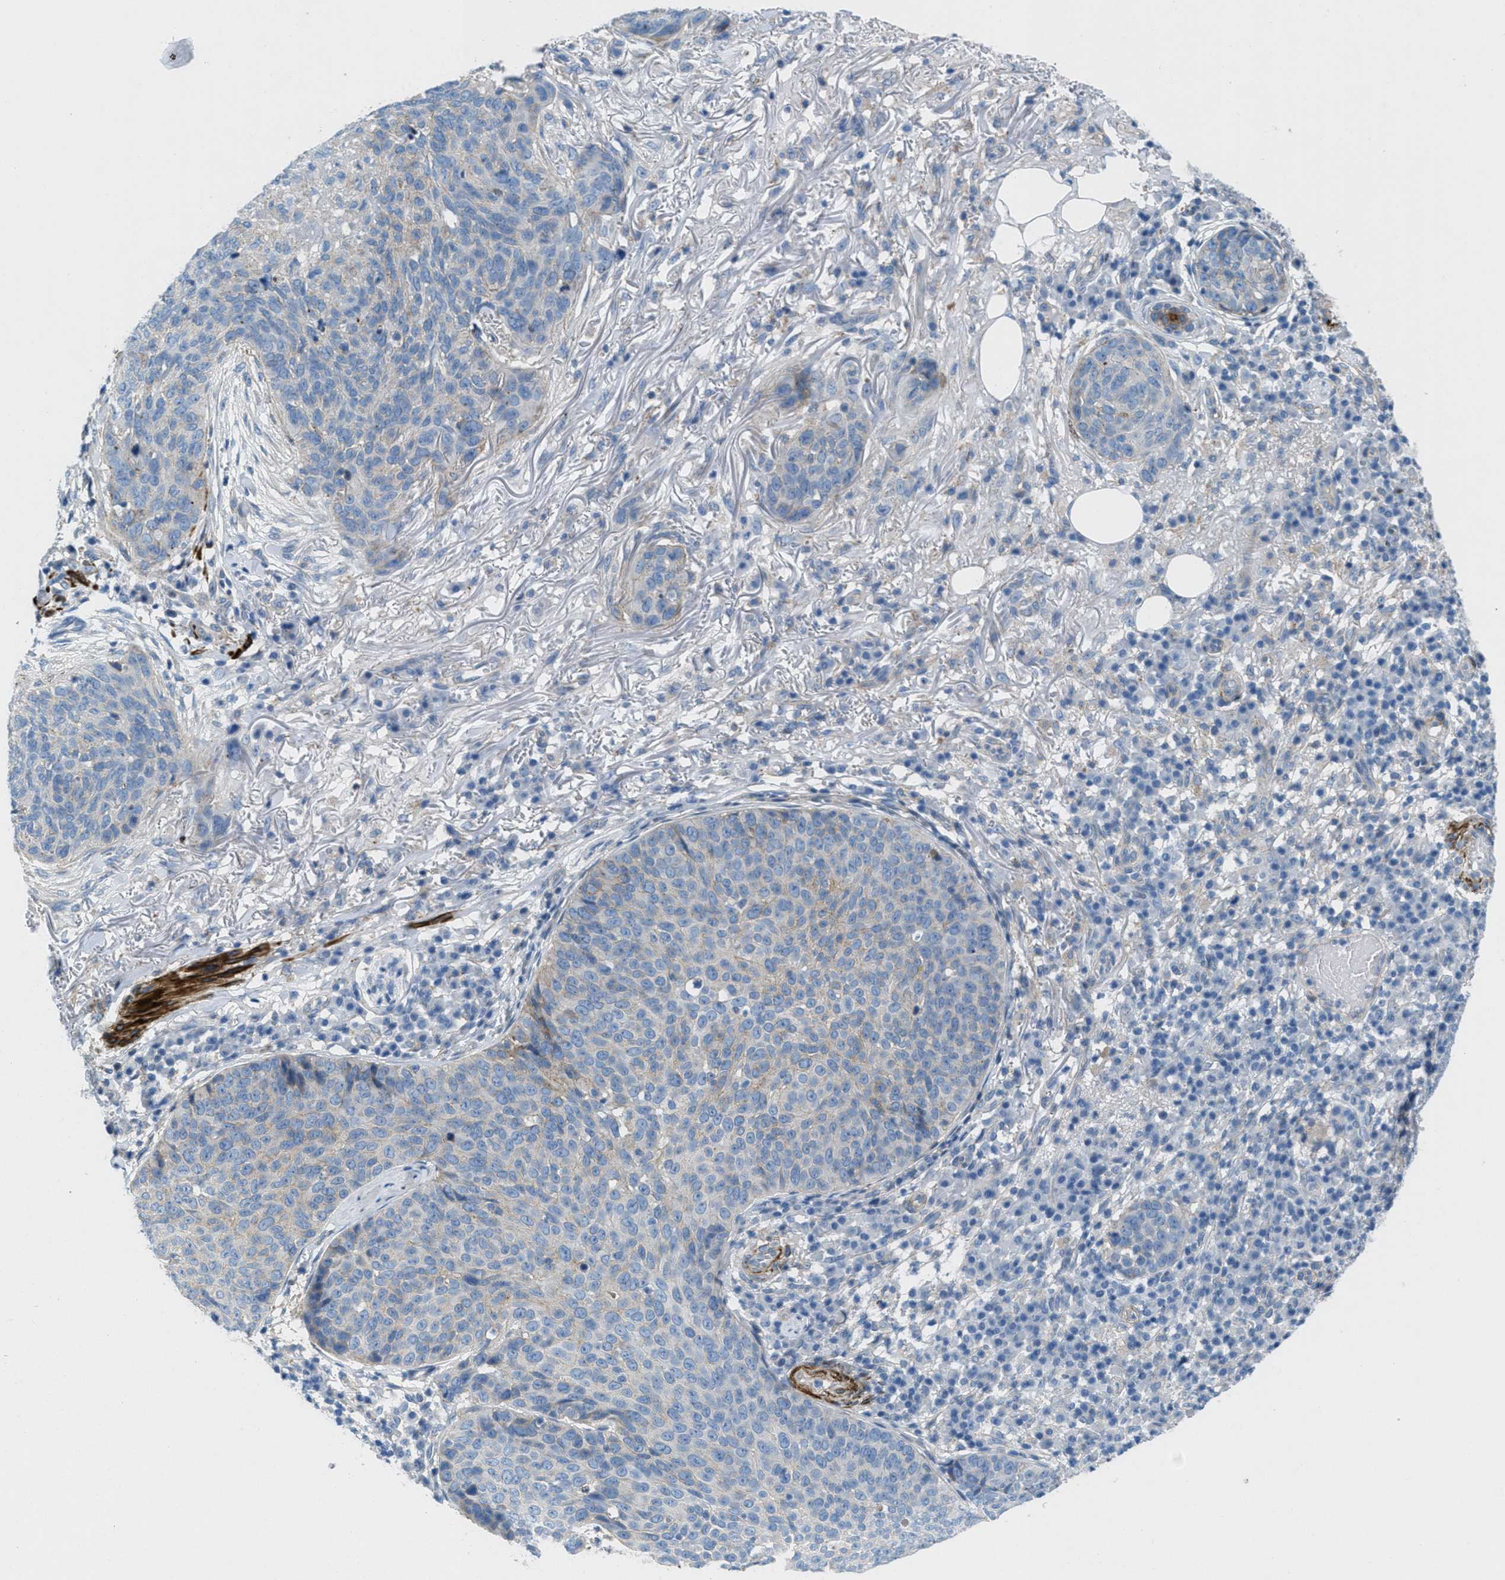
{"staining": {"intensity": "weak", "quantity": "<25%", "location": "cytoplasmic/membranous"}, "tissue": "skin cancer", "cell_type": "Tumor cells", "image_type": "cancer", "snomed": [{"axis": "morphology", "description": "Squamous cell carcinoma in situ, NOS"}, {"axis": "morphology", "description": "Squamous cell carcinoma, NOS"}, {"axis": "topography", "description": "Skin"}], "caption": "Protein analysis of squamous cell carcinoma in situ (skin) exhibits no significant staining in tumor cells.", "gene": "MFSD13A", "patient": {"sex": "male", "age": 93}}